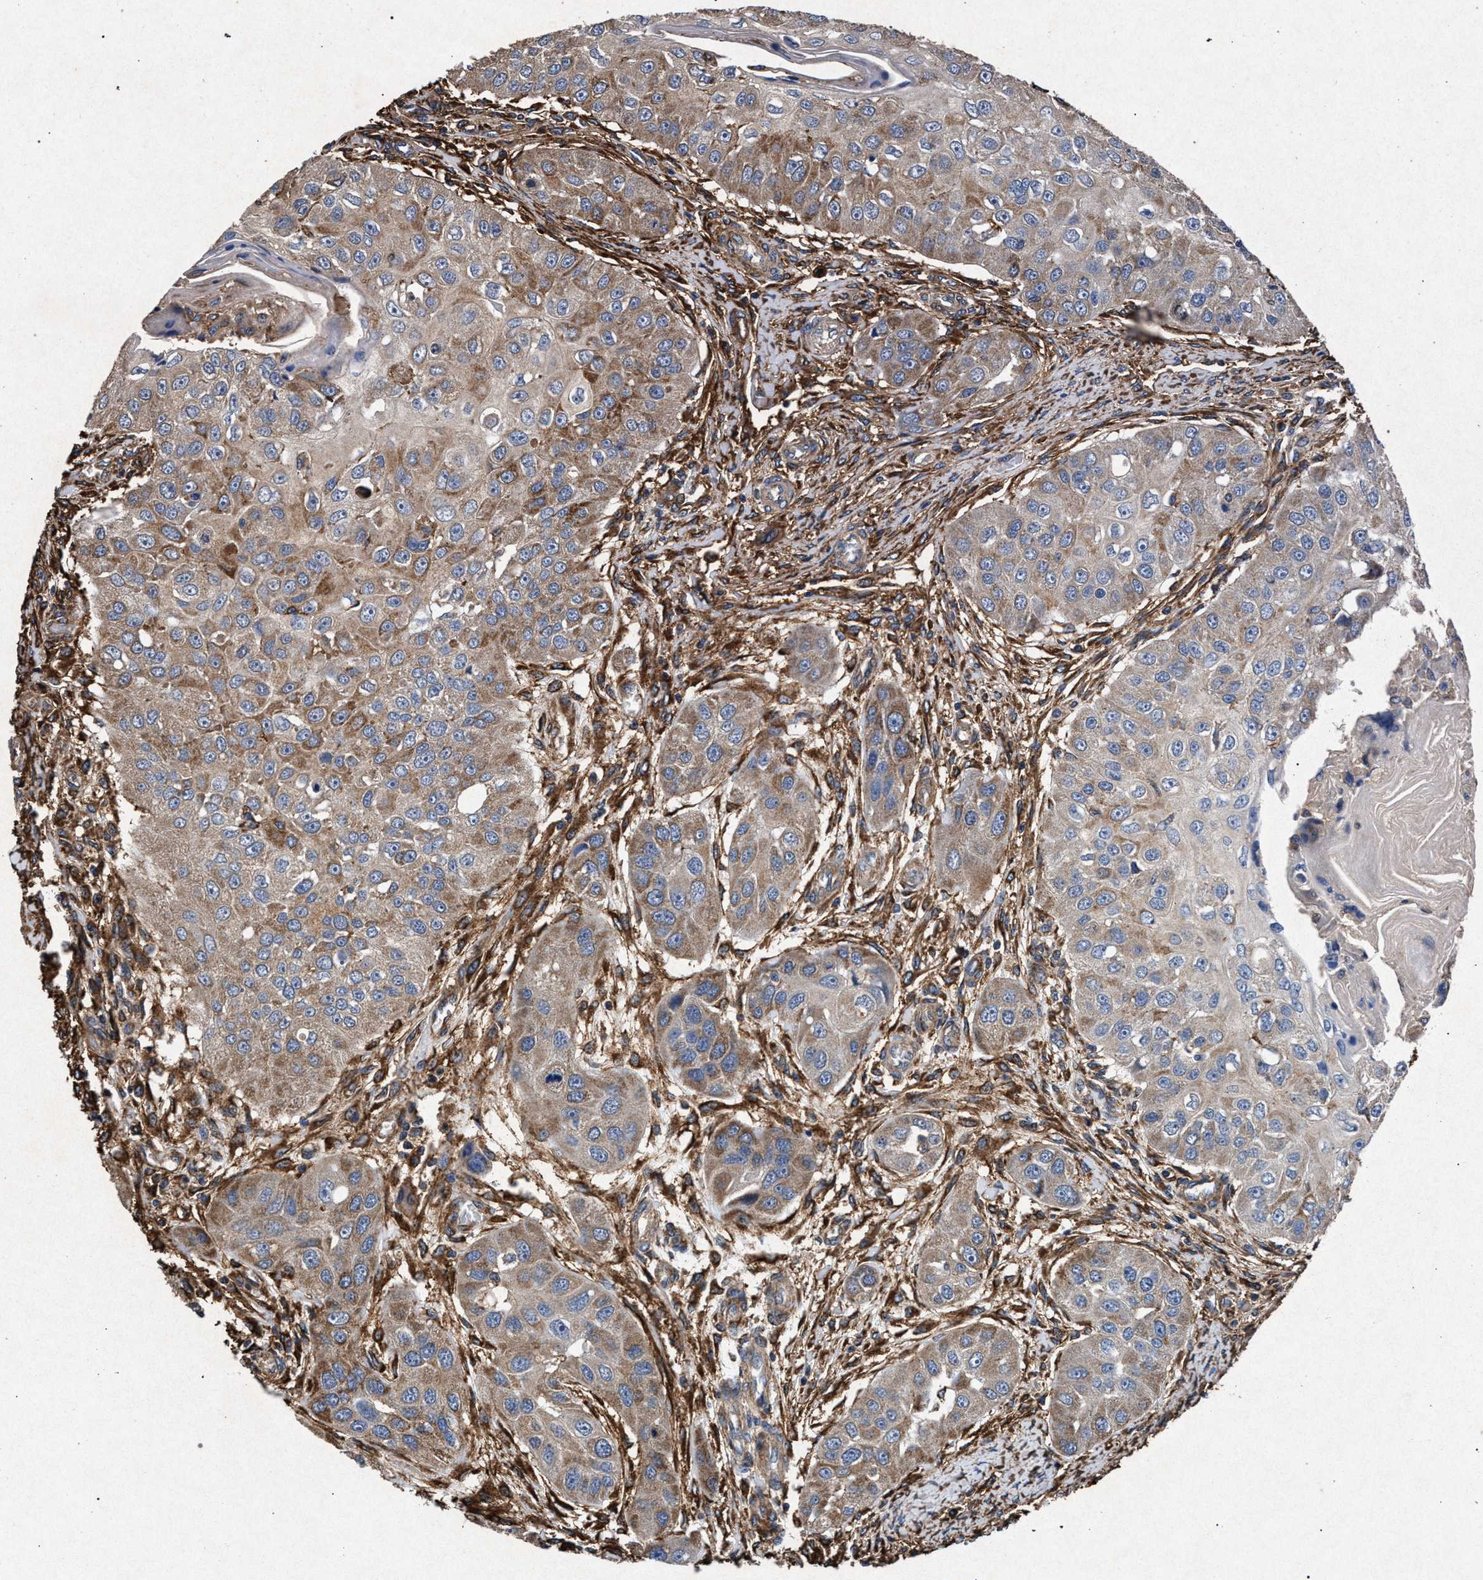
{"staining": {"intensity": "weak", "quantity": "25%-75%", "location": "cytoplasmic/membranous"}, "tissue": "head and neck cancer", "cell_type": "Tumor cells", "image_type": "cancer", "snomed": [{"axis": "morphology", "description": "Normal tissue, NOS"}, {"axis": "morphology", "description": "Squamous cell carcinoma, NOS"}, {"axis": "topography", "description": "Skeletal muscle"}, {"axis": "topography", "description": "Head-Neck"}], "caption": "Protein expression analysis of head and neck cancer reveals weak cytoplasmic/membranous staining in about 25%-75% of tumor cells. (Brightfield microscopy of DAB IHC at high magnification).", "gene": "MARCKS", "patient": {"sex": "male", "age": 51}}